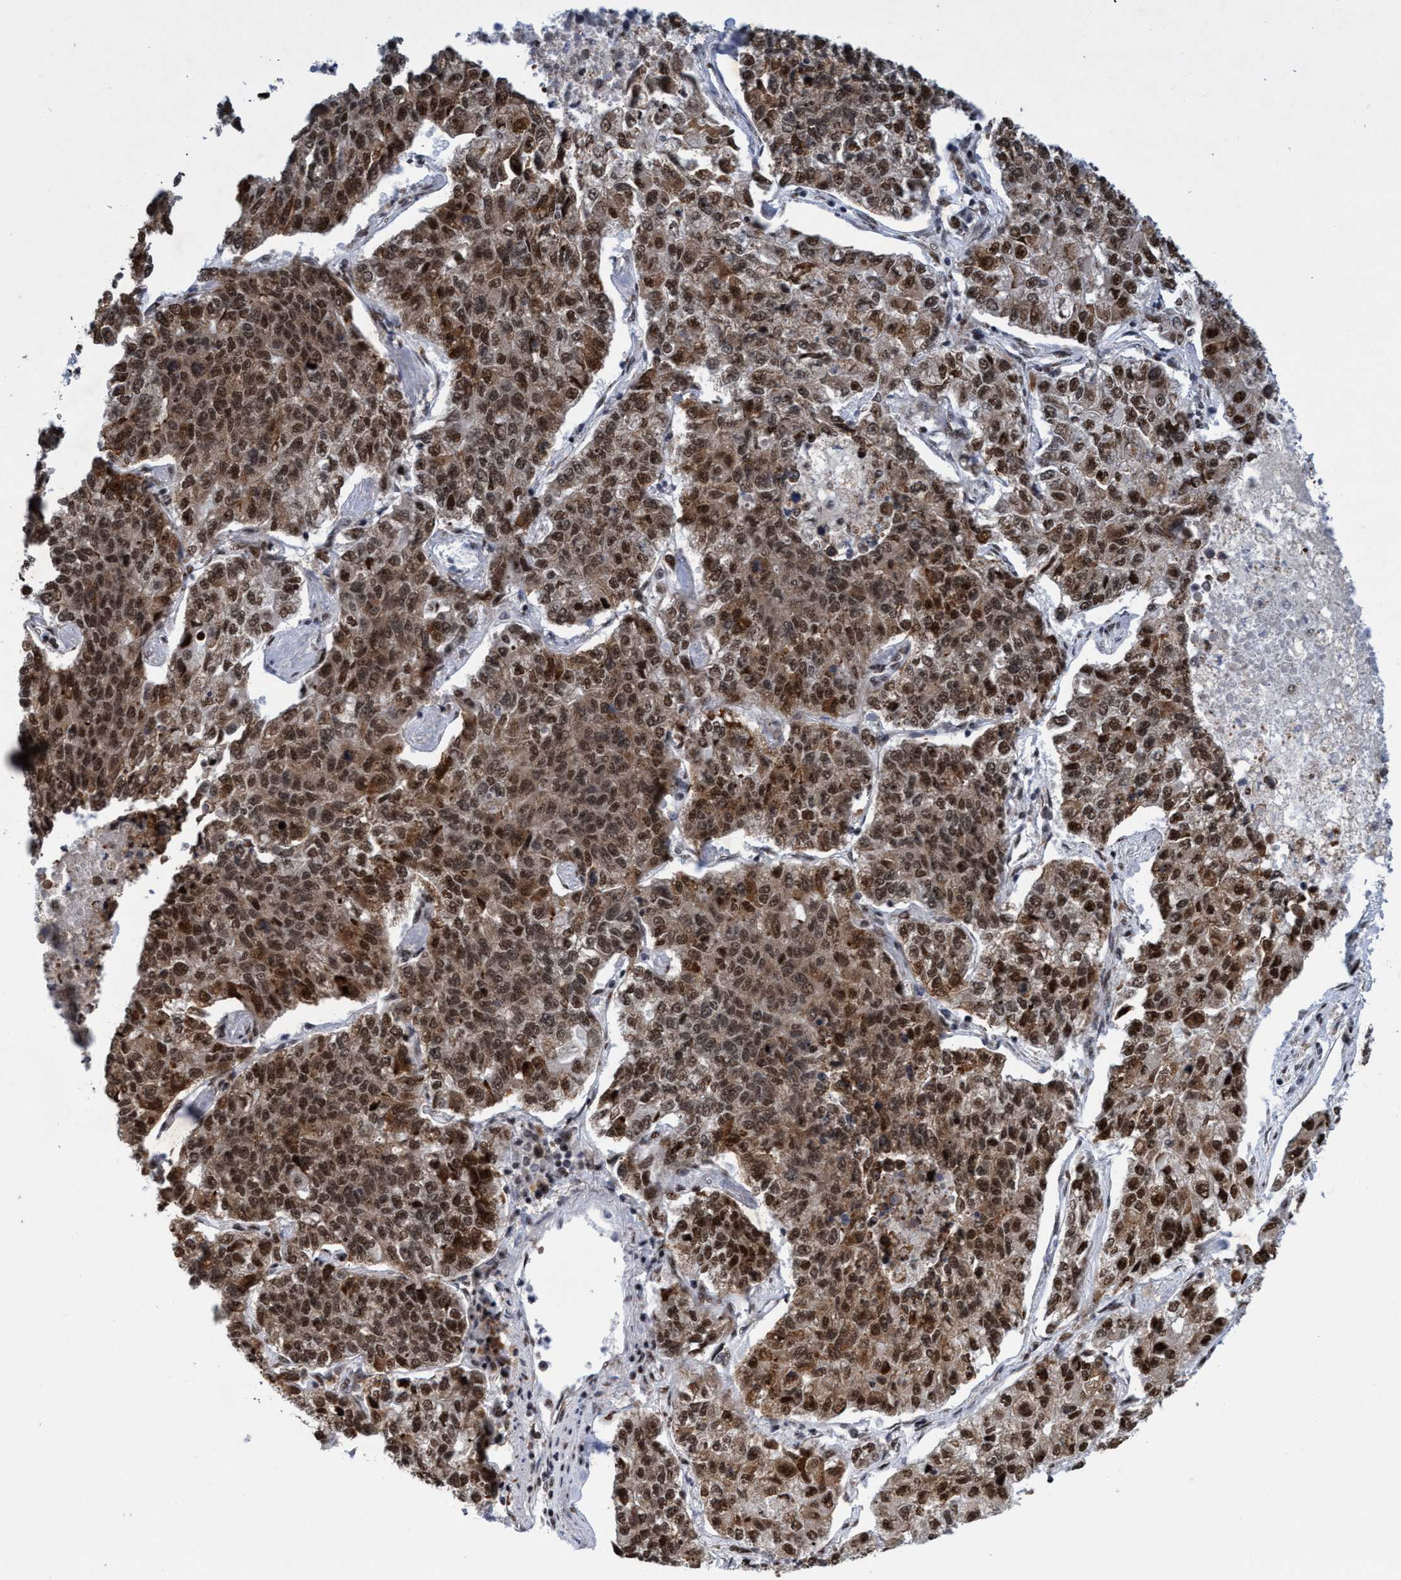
{"staining": {"intensity": "moderate", "quantity": ">75%", "location": "cytoplasmic/membranous,nuclear"}, "tissue": "lung cancer", "cell_type": "Tumor cells", "image_type": "cancer", "snomed": [{"axis": "morphology", "description": "Adenocarcinoma, NOS"}, {"axis": "topography", "description": "Lung"}], "caption": "The immunohistochemical stain labels moderate cytoplasmic/membranous and nuclear staining in tumor cells of lung cancer (adenocarcinoma) tissue.", "gene": "GLT6D1", "patient": {"sex": "male", "age": 49}}